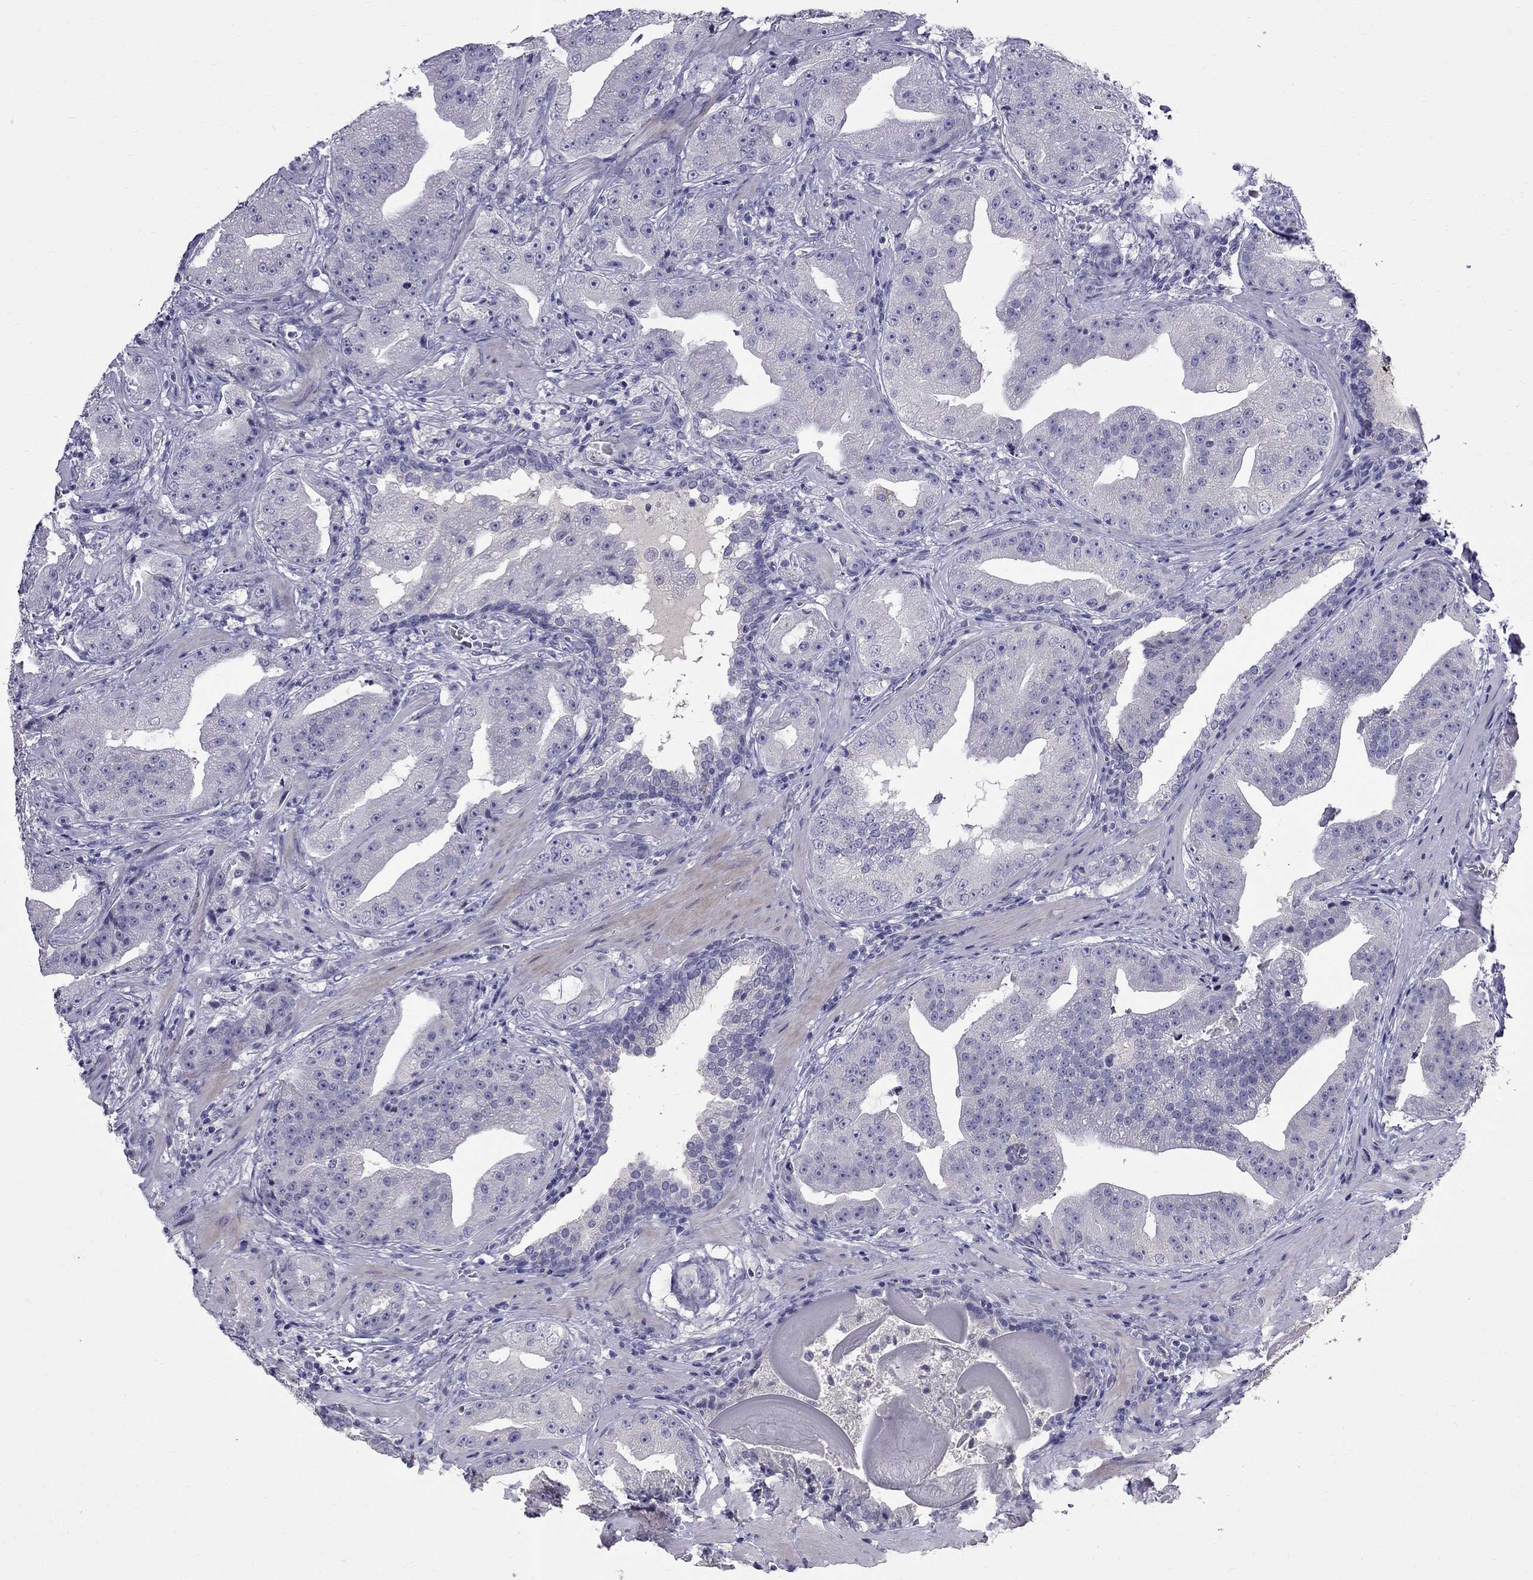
{"staining": {"intensity": "negative", "quantity": "none", "location": "none"}, "tissue": "prostate cancer", "cell_type": "Tumor cells", "image_type": "cancer", "snomed": [{"axis": "morphology", "description": "Adenocarcinoma, Low grade"}, {"axis": "topography", "description": "Prostate"}], "caption": "Low-grade adenocarcinoma (prostate) stained for a protein using immunohistochemistry demonstrates no expression tumor cells.", "gene": "CFAP91", "patient": {"sex": "male", "age": 62}}